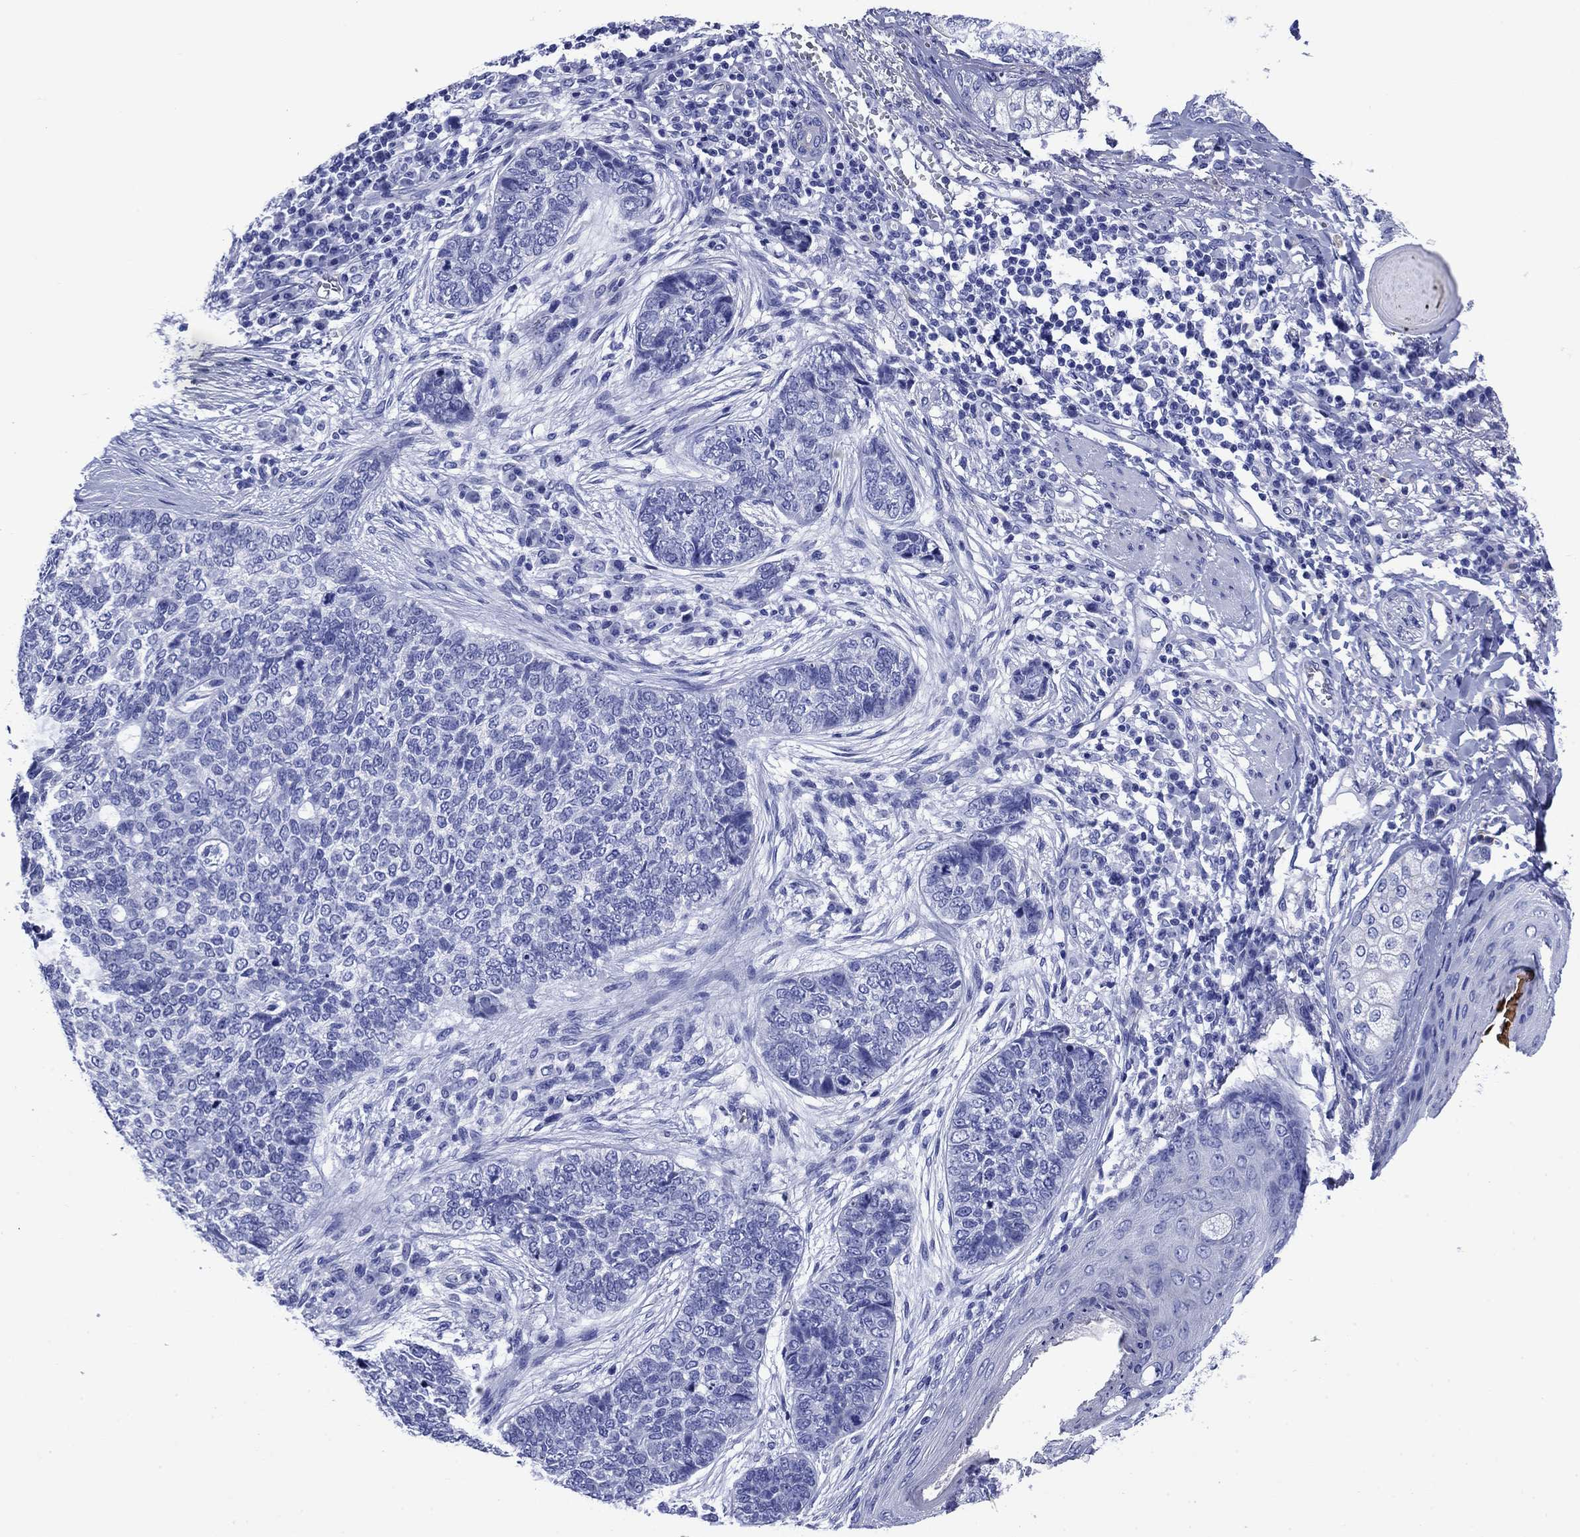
{"staining": {"intensity": "negative", "quantity": "none", "location": "none"}, "tissue": "skin cancer", "cell_type": "Tumor cells", "image_type": "cancer", "snomed": [{"axis": "morphology", "description": "Basal cell carcinoma"}, {"axis": "topography", "description": "Skin"}], "caption": "This is an immunohistochemistry (IHC) image of skin cancer. There is no expression in tumor cells.", "gene": "SLC1A2", "patient": {"sex": "female", "age": 69}}